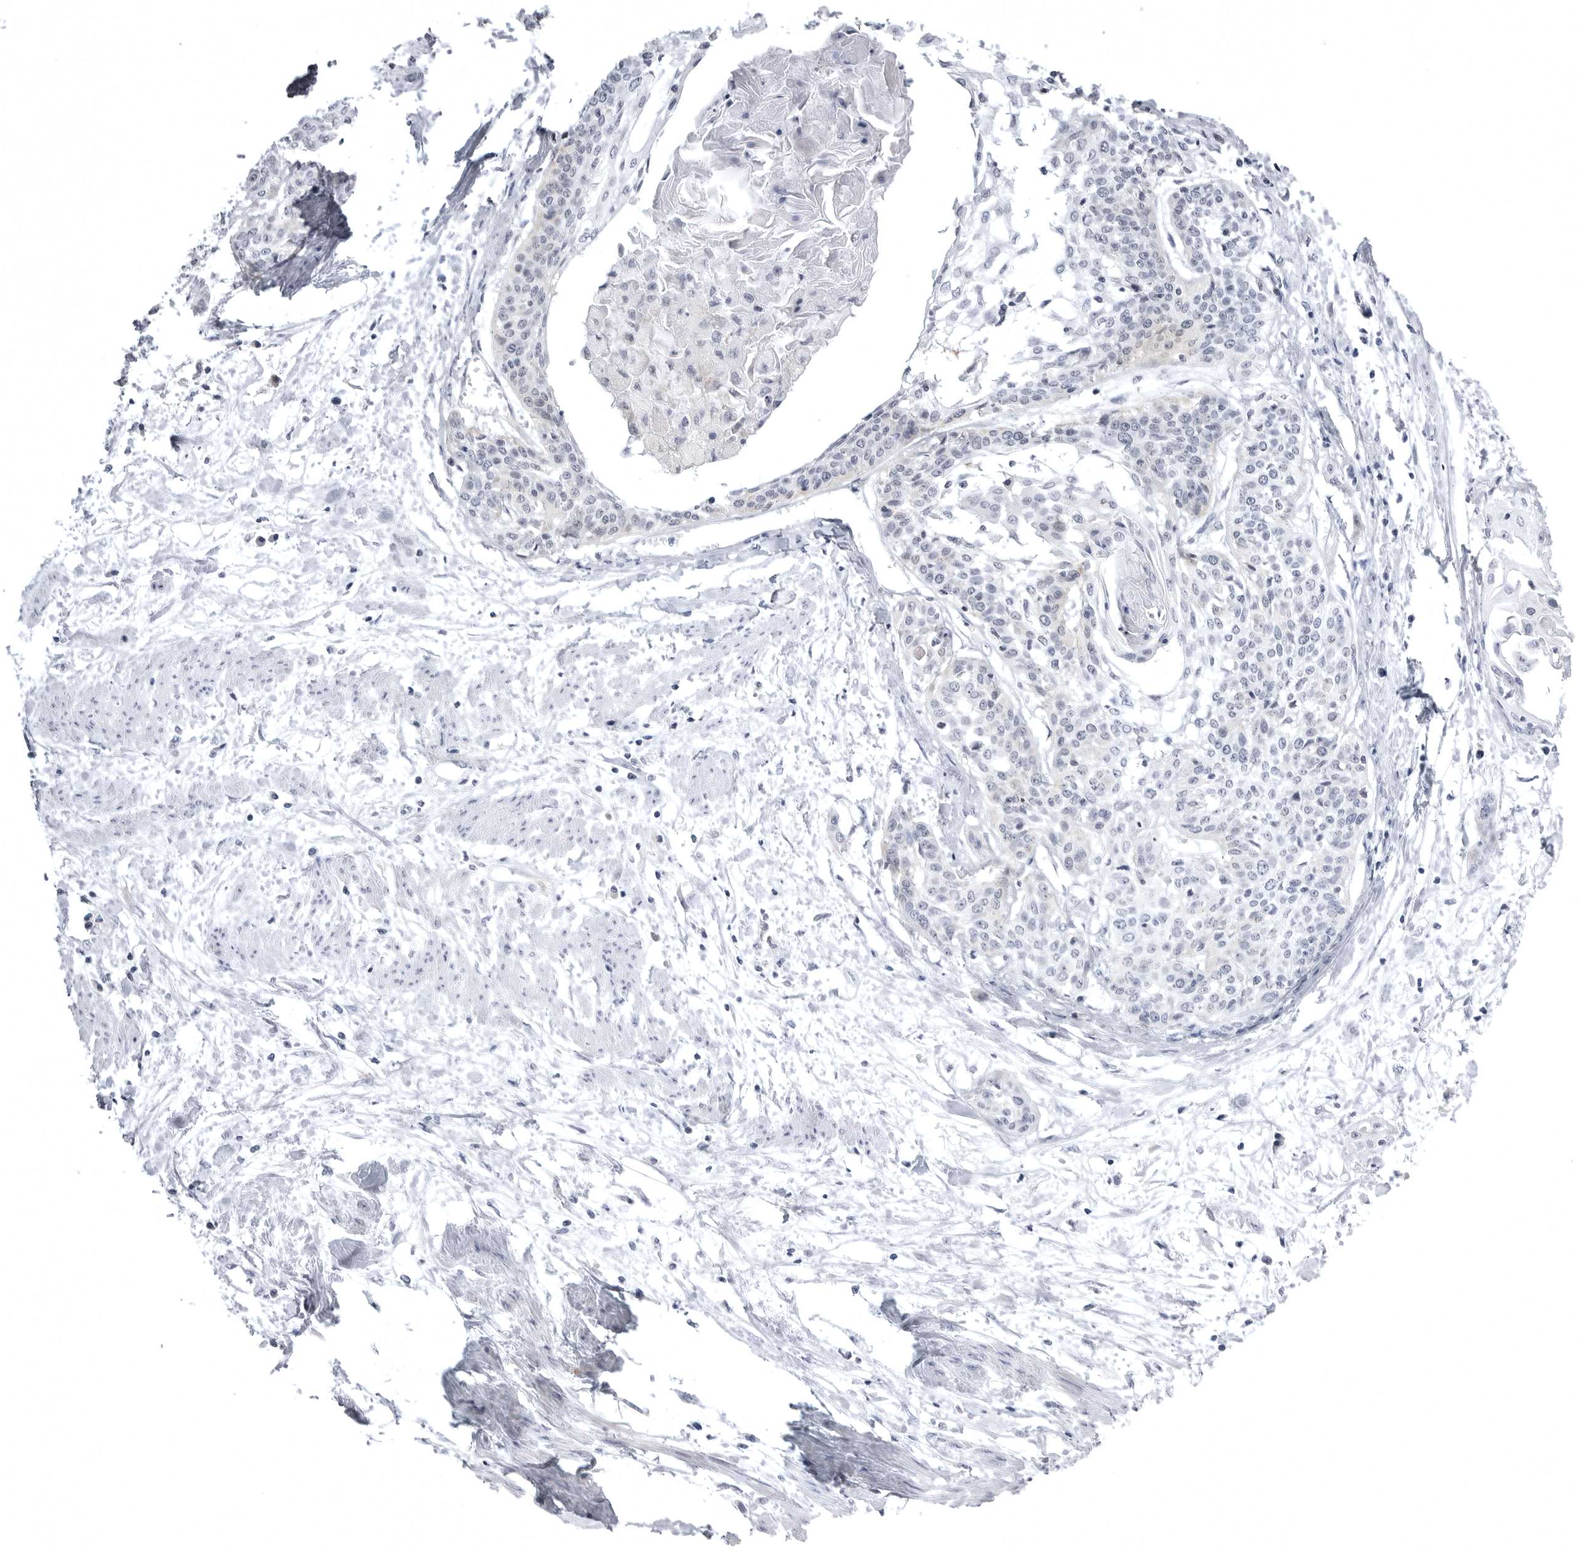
{"staining": {"intensity": "negative", "quantity": "none", "location": "none"}, "tissue": "cervical cancer", "cell_type": "Tumor cells", "image_type": "cancer", "snomed": [{"axis": "morphology", "description": "Squamous cell carcinoma, NOS"}, {"axis": "topography", "description": "Cervix"}], "caption": "A micrograph of squamous cell carcinoma (cervical) stained for a protein reveals no brown staining in tumor cells.", "gene": "TUFM", "patient": {"sex": "female", "age": 57}}